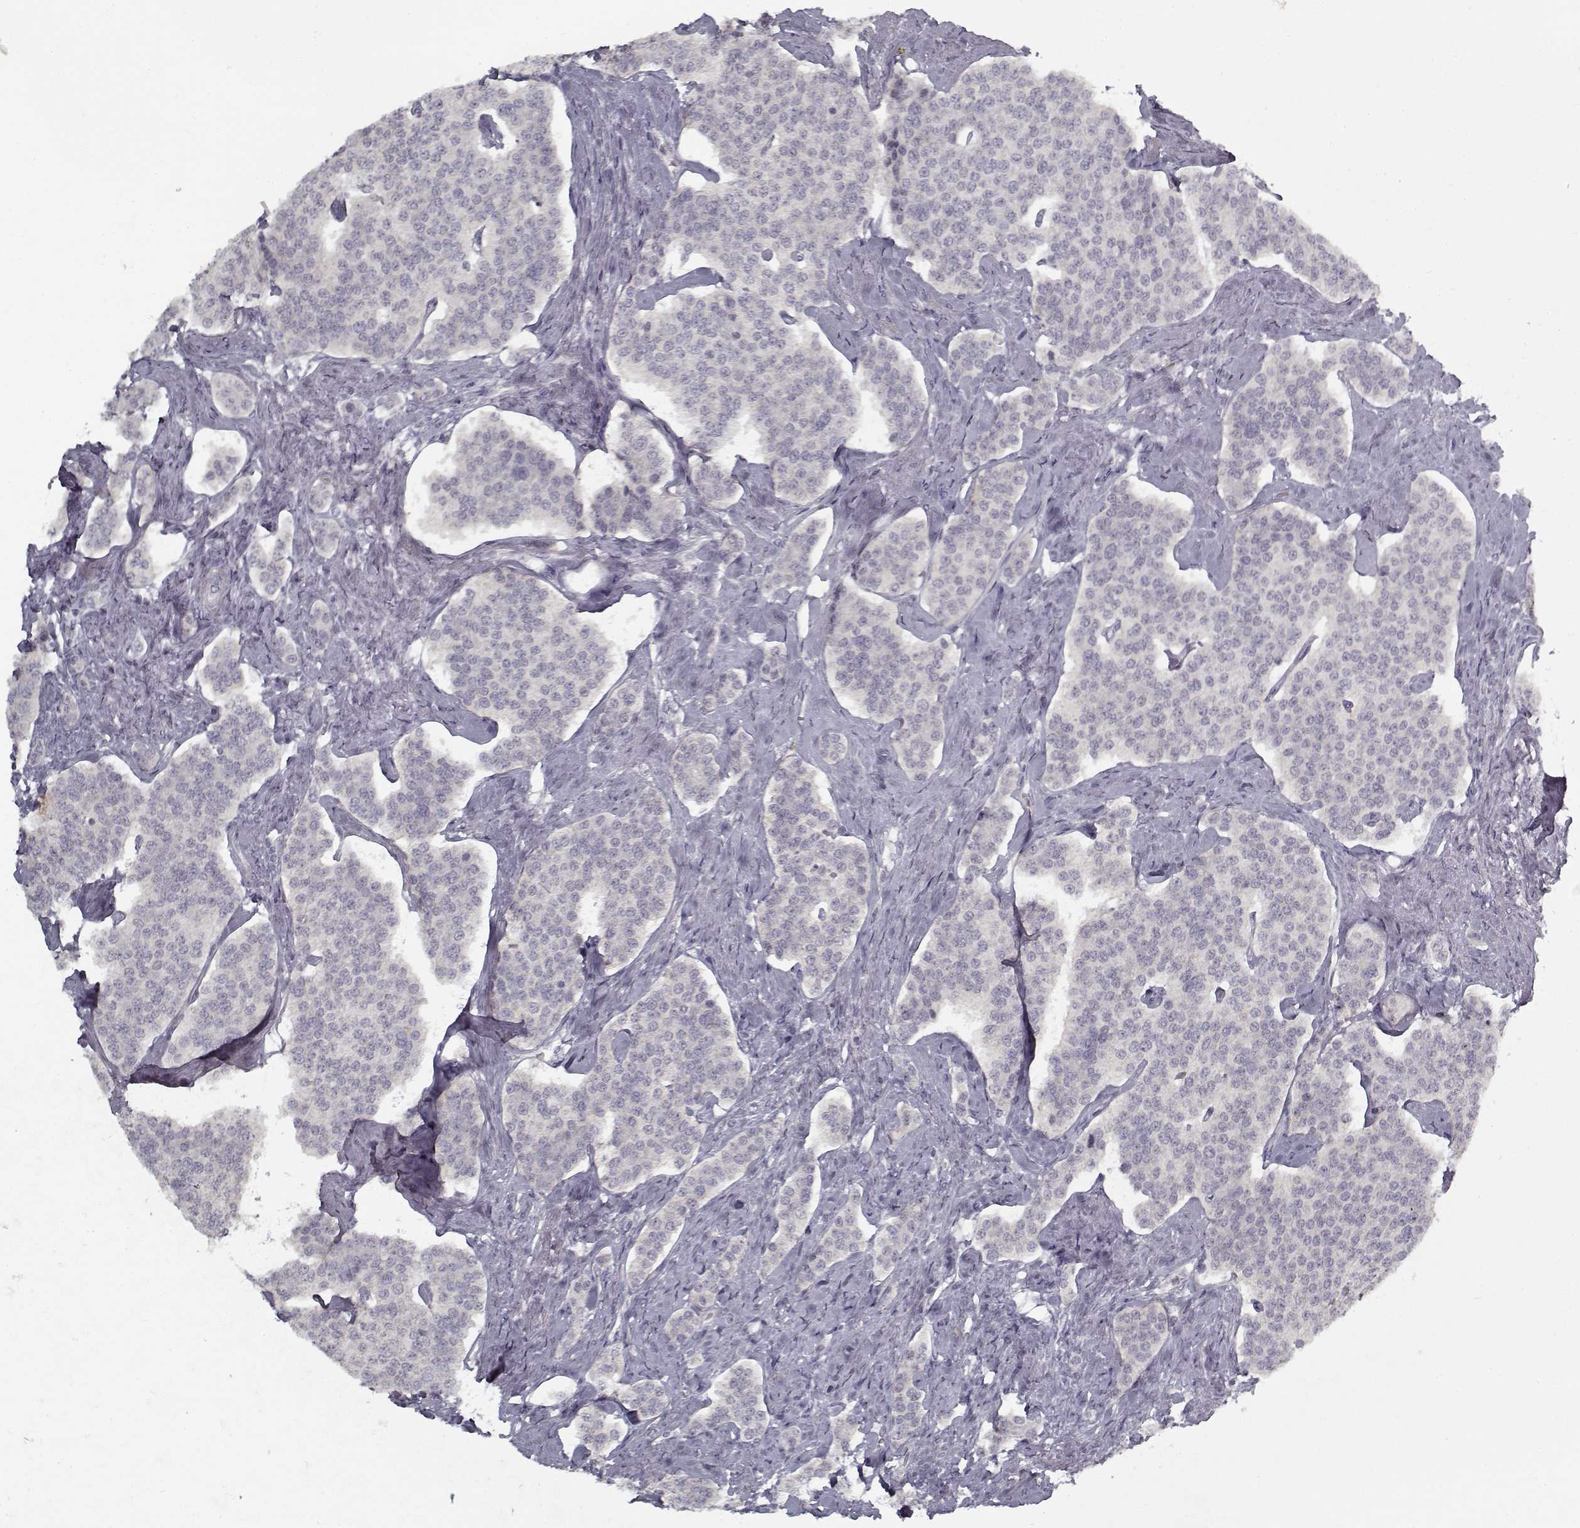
{"staining": {"intensity": "negative", "quantity": "none", "location": "none"}, "tissue": "carcinoid", "cell_type": "Tumor cells", "image_type": "cancer", "snomed": [{"axis": "morphology", "description": "Carcinoid, malignant, NOS"}, {"axis": "topography", "description": "Small intestine"}], "caption": "Image shows no protein positivity in tumor cells of carcinoid (malignant) tissue. (Brightfield microscopy of DAB (3,3'-diaminobenzidine) immunohistochemistry at high magnification).", "gene": "LAMA2", "patient": {"sex": "female", "age": 58}}